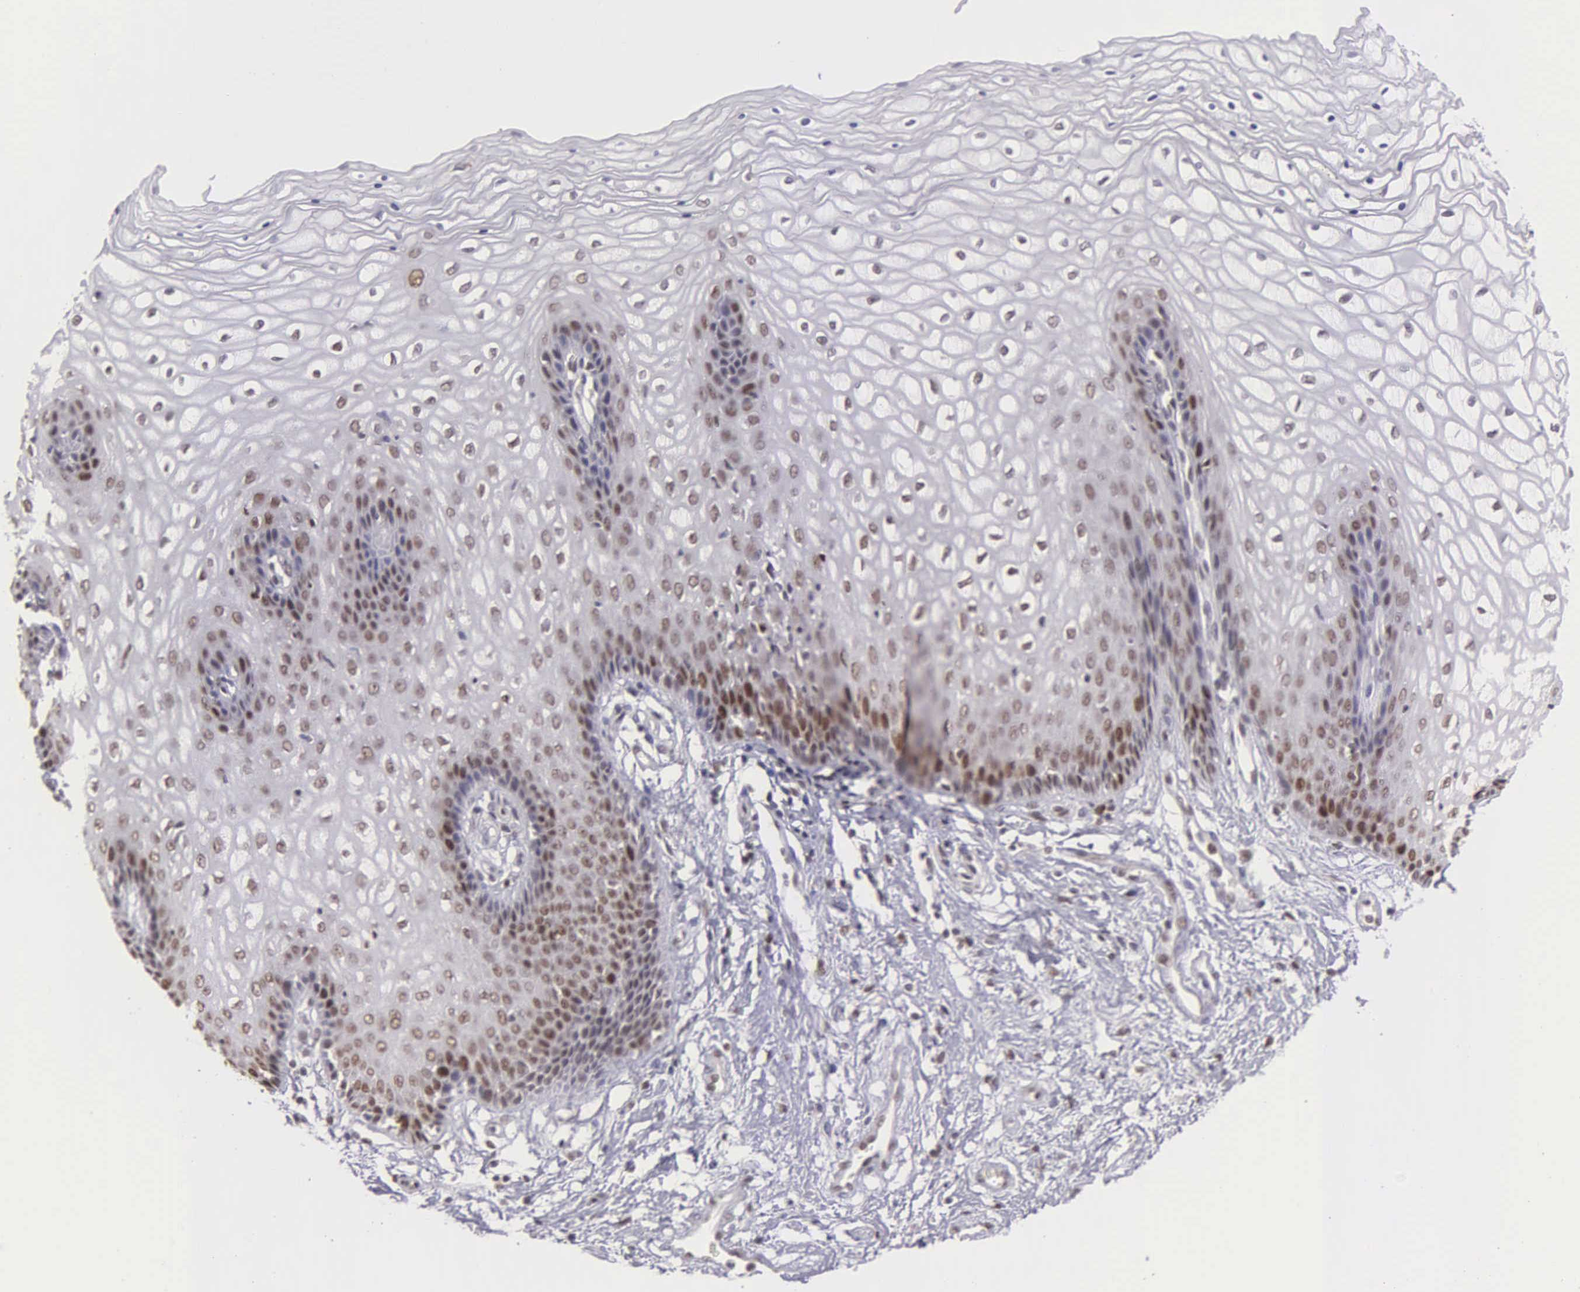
{"staining": {"intensity": "moderate", "quantity": "25%-75%", "location": "nuclear"}, "tissue": "vagina", "cell_type": "Squamous epithelial cells", "image_type": "normal", "snomed": [{"axis": "morphology", "description": "Normal tissue, NOS"}, {"axis": "topography", "description": "Vagina"}], "caption": "Normal vagina displays moderate nuclear staining in about 25%-75% of squamous epithelial cells The protein is stained brown, and the nuclei are stained in blue (DAB (3,3'-diaminobenzidine) IHC with brightfield microscopy, high magnification)..", "gene": "UBR7", "patient": {"sex": "female", "age": 34}}